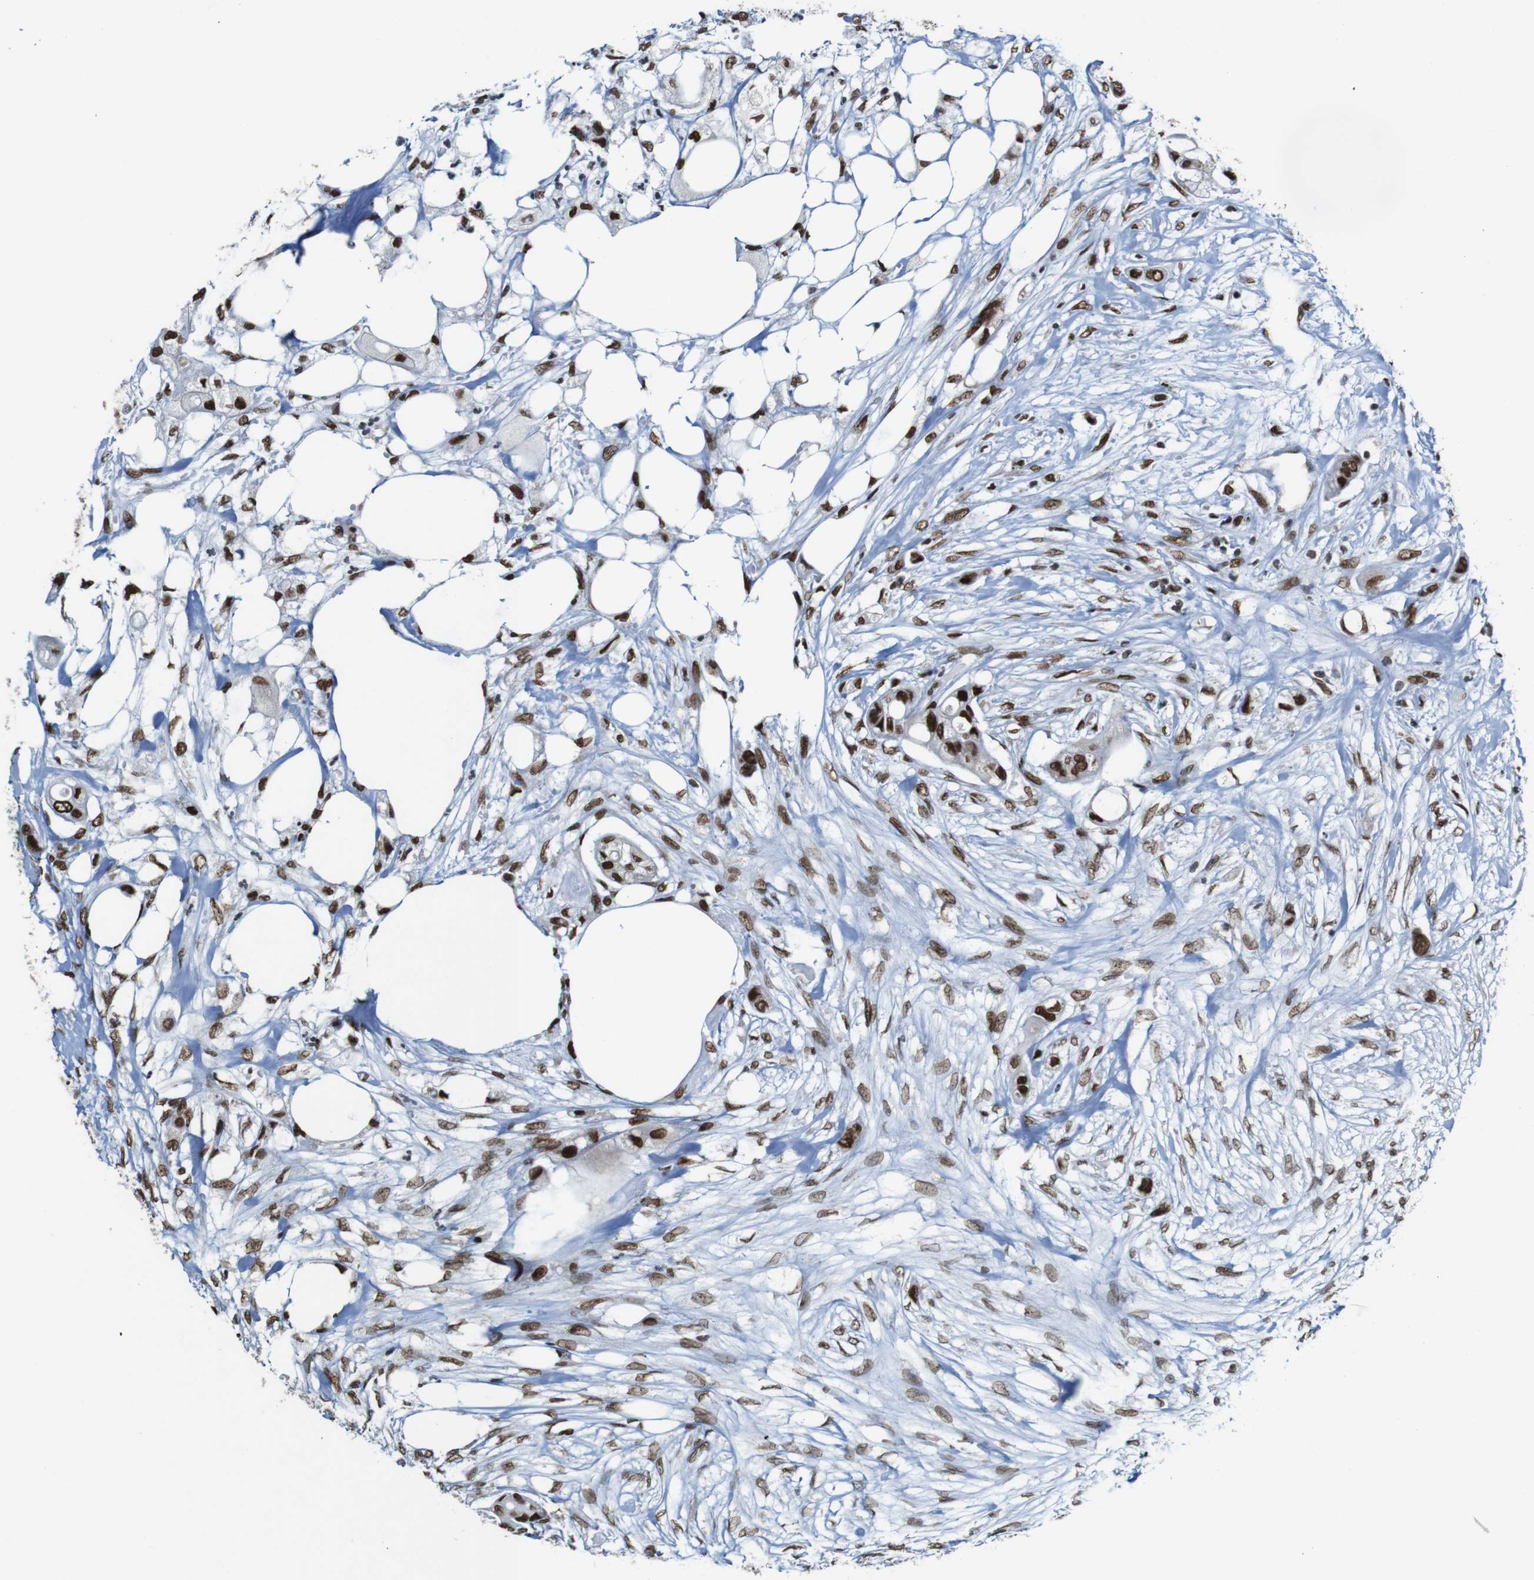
{"staining": {"intensity": "strong", "quantity": ">75%", "location": "nuclear"}, "tissue": "colorectal cancer", "cell_type": "Tumor cells", "image_type": "cancer", "snomed": [{"axis": "morphology", "description": "Adenocarcinoma, NOS"}, {"axis": "topography", "description": "Colon"}], "caption": "Tumor cells exhibit high levels of strong nuclear expression in approximately >75% of cells in human colorectal cancer. Nuclei are stained in blue.", "gene": "ROMO1", "patient": {"sex": "female", "age": 57}}